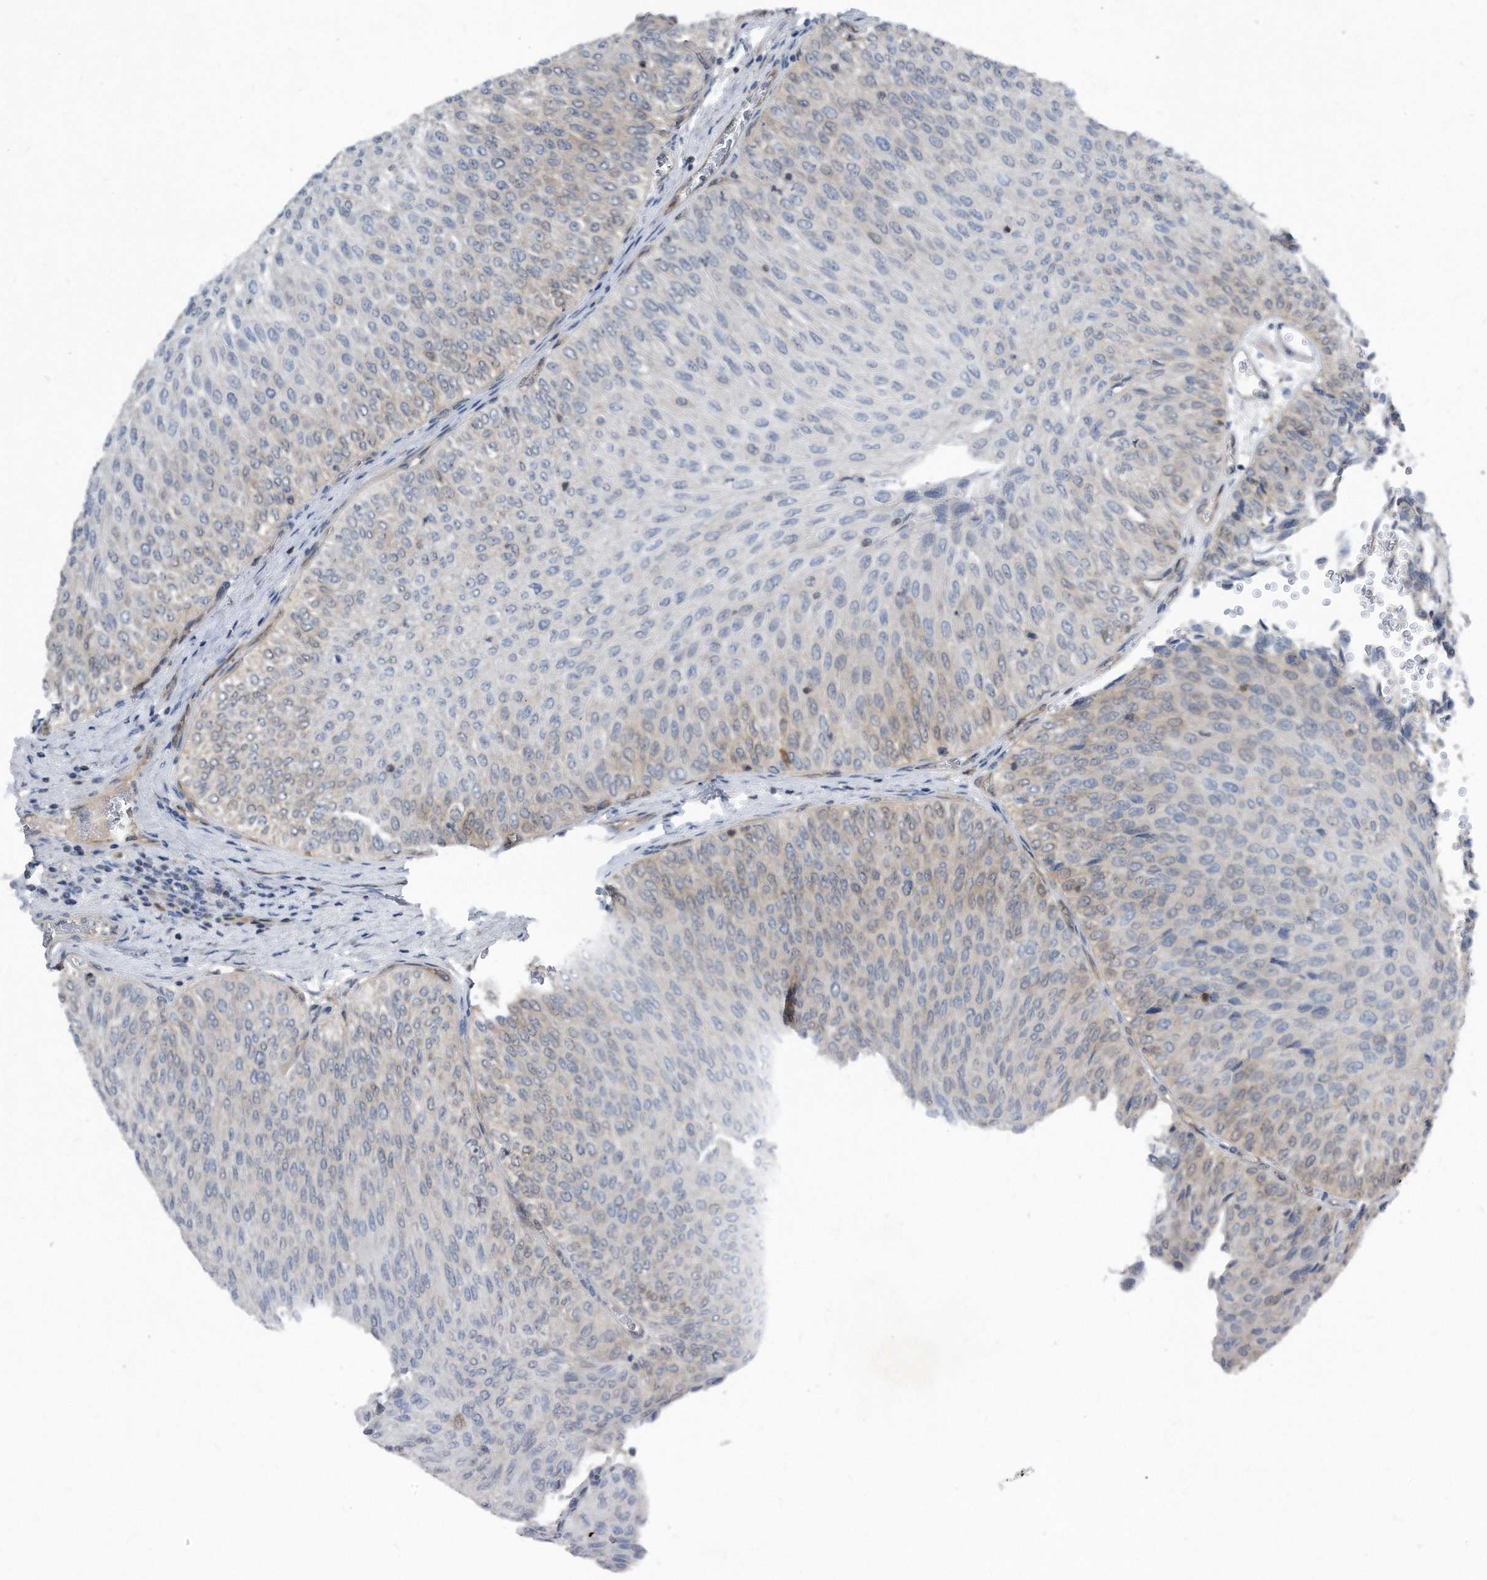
{"staining": {"intensity": "weak", "quantity": "<25%", "location": "cytoplasmic/membranous"}, "tissue": "urothelial cancer", "cell_type": "Tumor cells", "image_type": "cancer", "snomed": [{"axis": "morphology", "description": "Urothelial carcinoma, Low grade"}, {"axis": "topography", "description": "Urinary bladder"}], "caption": "Human urothelial carcinoma (low-grade) stained for a protein using immunohistochemistry (IHC) demonstrates no expression in tumor cells.", "gene": "MAP2K6", "patient": {"sex": "male", "age": 78}}